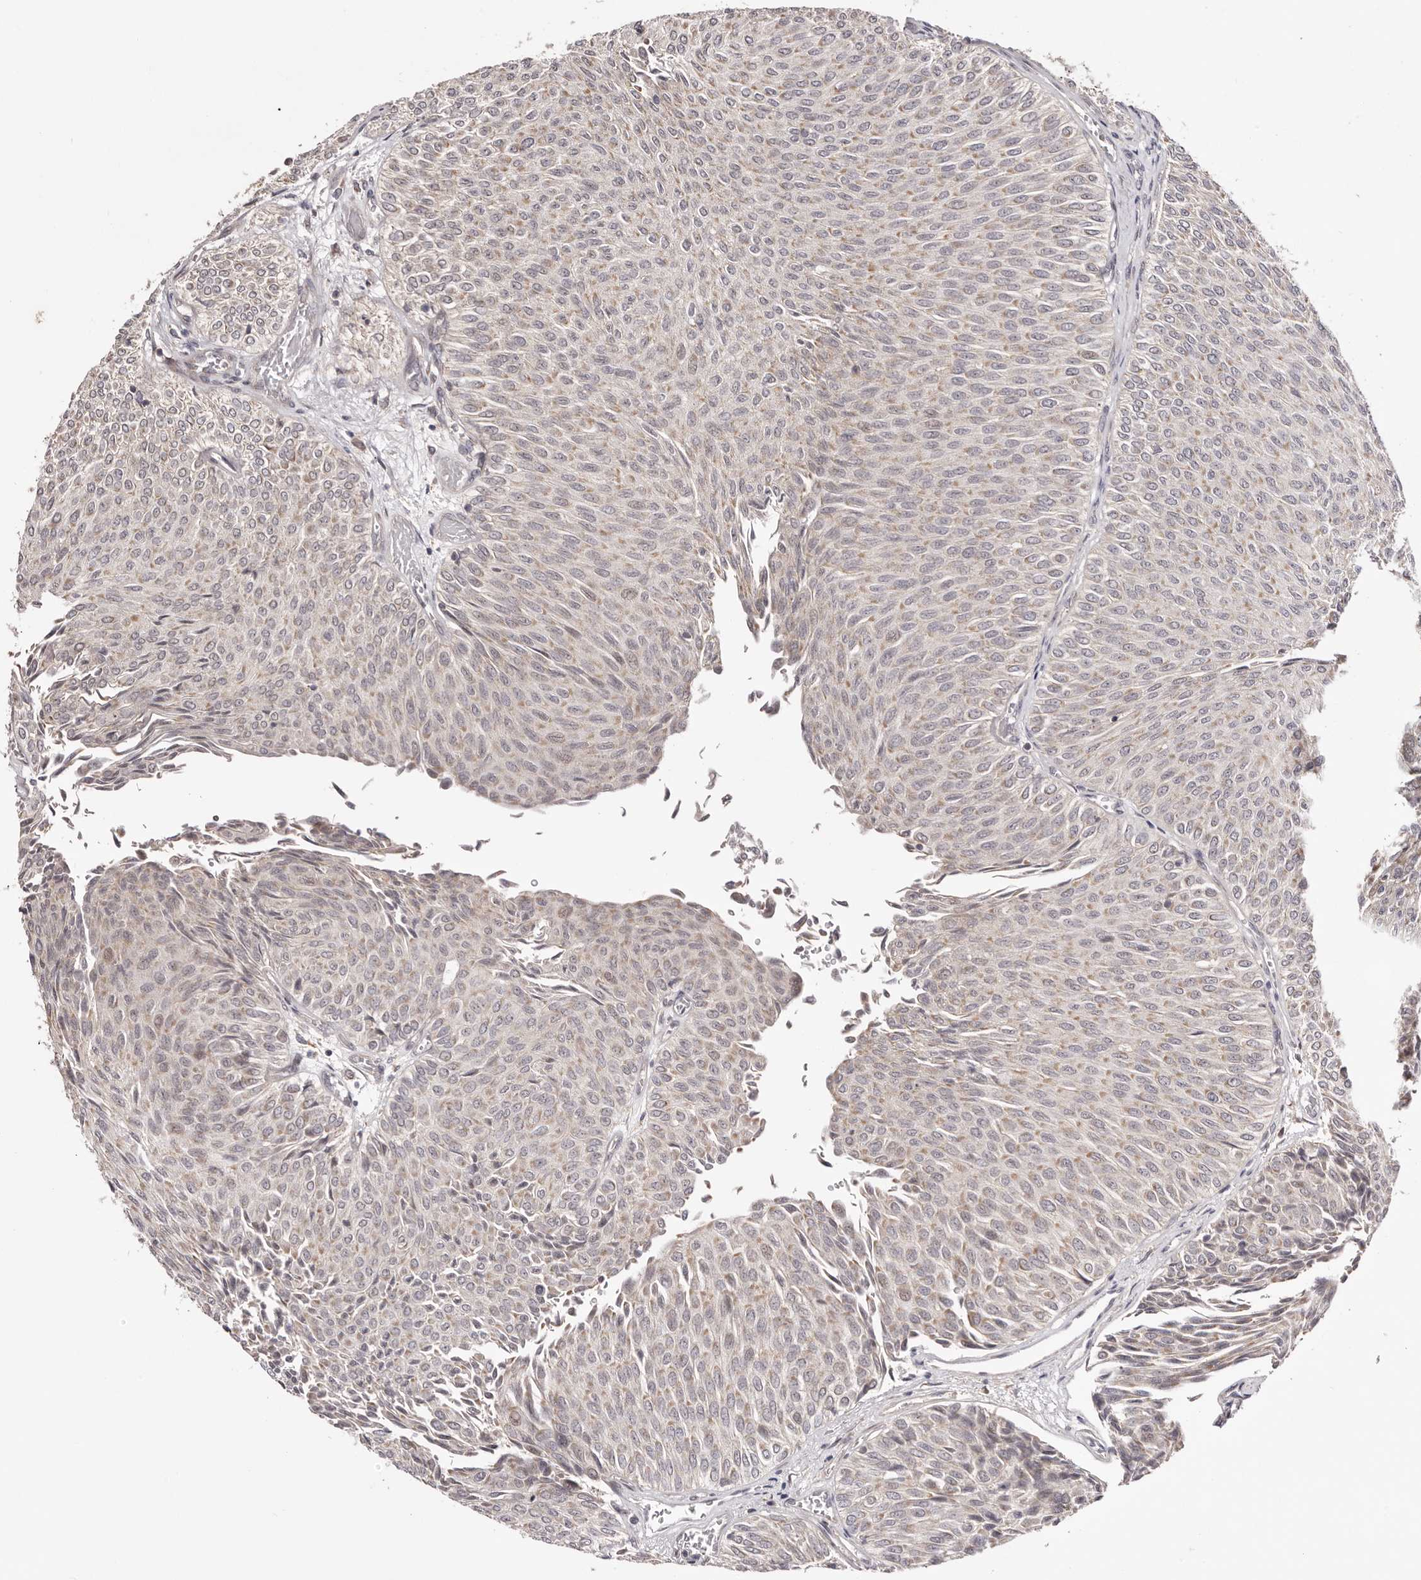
{"staining": {"intensity": "weak", "quantity": "25%-75%", "location": "cytoplasmic/membranous"}, "tissue": "urothelial cancer", "cell_type": "Tumor cells", "image_type": "cancer", "snomed": [{"axis": "morphology", "description": "Urothelial carcinoma, Low grade"}, {"axis": "topography", "description": "Urinary bladder"}], "caption": "This micrograph displays immunohistochemistry (IHC) staining of urothelial carcinoma (low-grade), with low weak cytoplasmic/membranous staining in about 25%-75% of tumor cells.", "gene": "EGR3", "patient": {"sex": "male", "age": 78}}